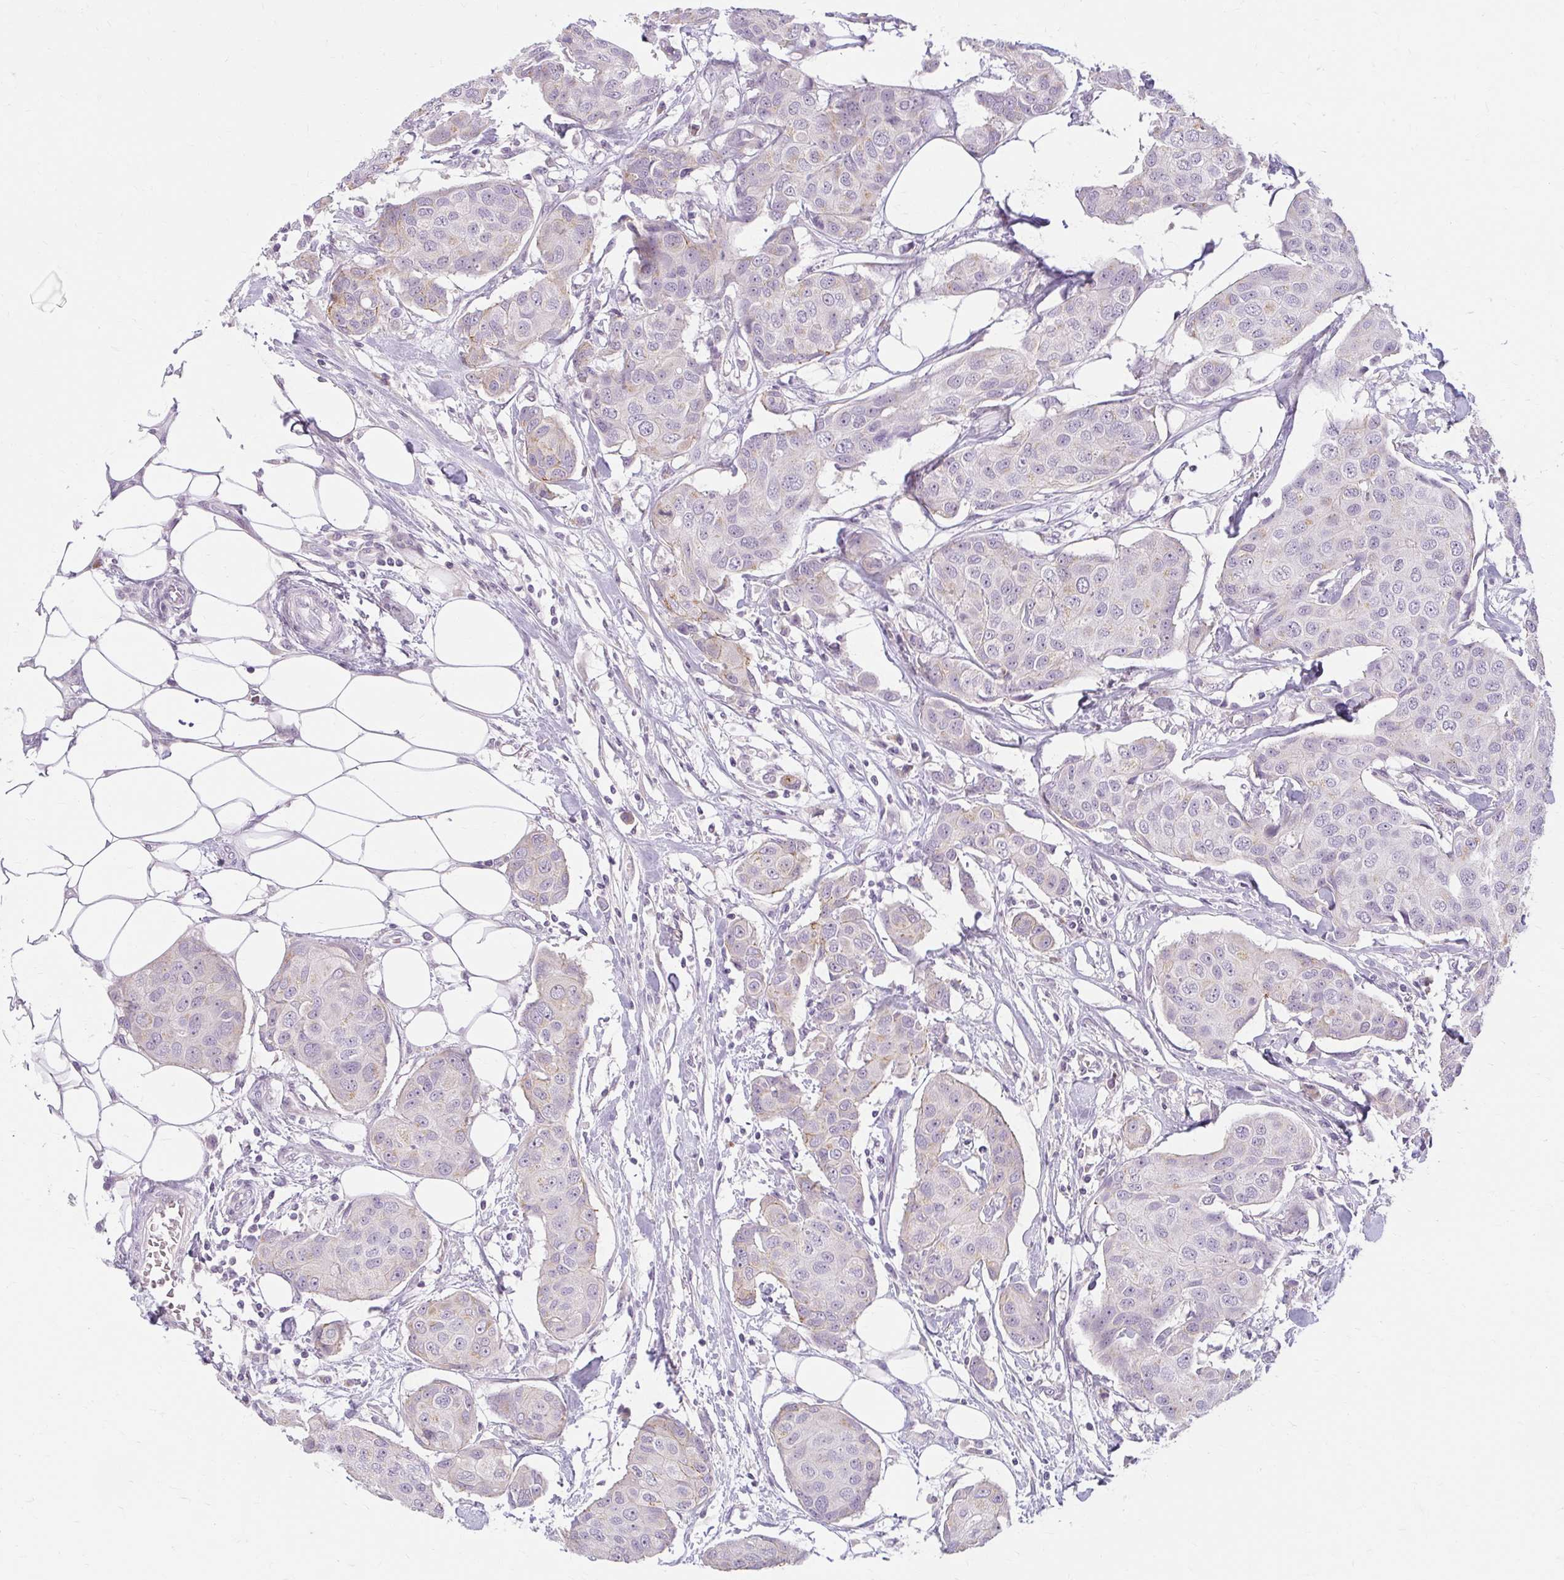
{"staining": {"intensity": "weak", "quantity": "<25%", "location": "cytoplasmic/membranous"}, "tissue": "breast cancer", "cell_type": "Tumor cells", "image_type": "cancer", "snomed": [{"axis": "morphology", "description": "Duct carcinoma"}, {"axis": "topography", "description": "Breast"}, {"axis": "topography", "description": "Lymph node"}], "caption": "Immunohistochemistry (IHC) of breast cancer displays no positivity in tumor cells.", "gene": "ZFYVE26", "patient": {"sex": "female", "age": 80}}